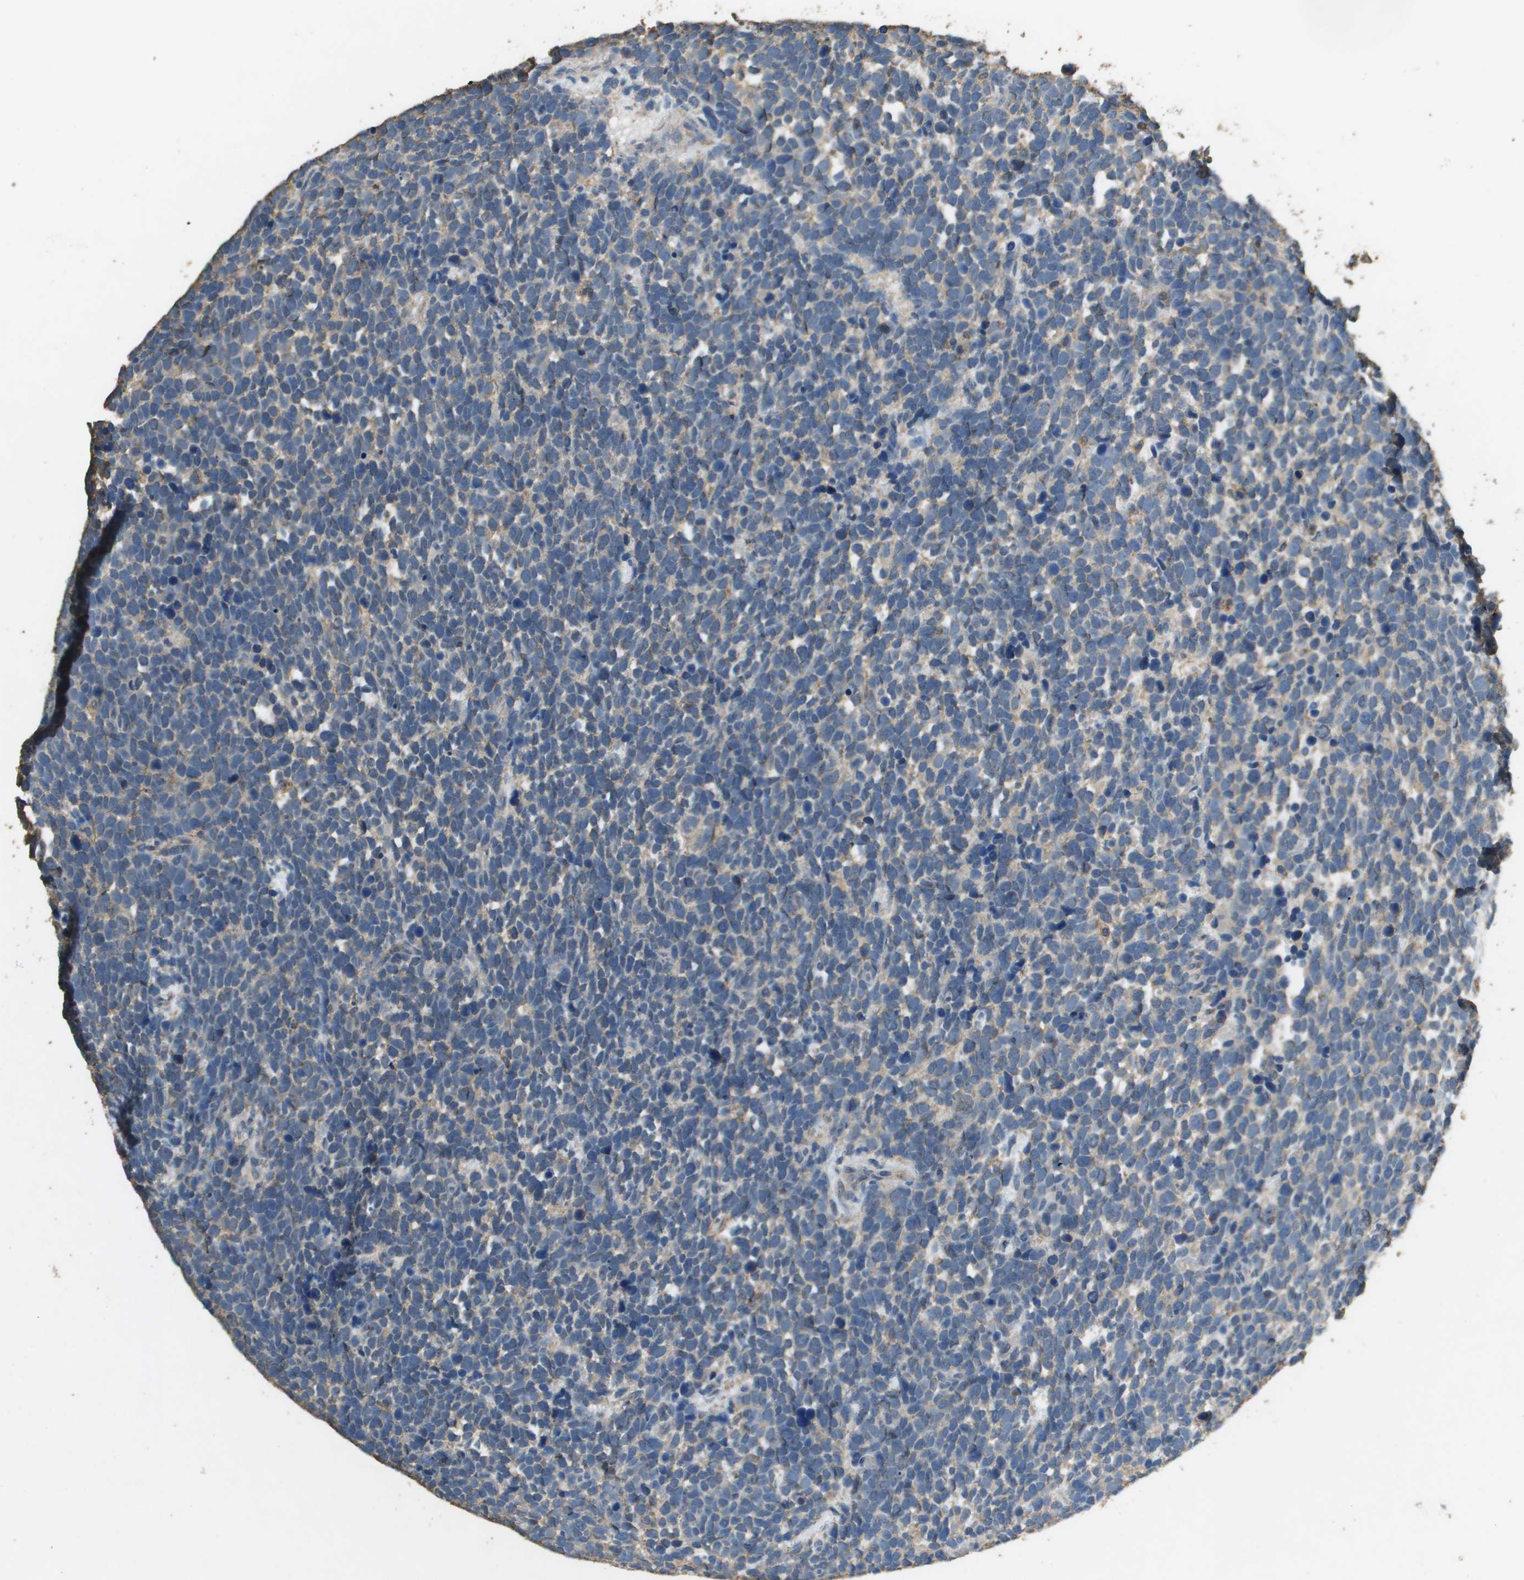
{"staining": {"intensity": "negative", "quantity": "none", "location": "none"}, "tissue": "urothelial cancer", "cell_type": "Tumor cells", "image_type": "cancer", "snomed": [{"axis": "morphology", "description": "Urothelial carcinoma, High grade"}, {"axis": "topography", "description": "Urinary bladder"}], "caption": "This is an immunohistochemistry (IHC) micrograph of urothelial cancer. There is no expression in tumor cells.", "gene": "MS4A7", "patient": {"sex": "female", "age": 82}}